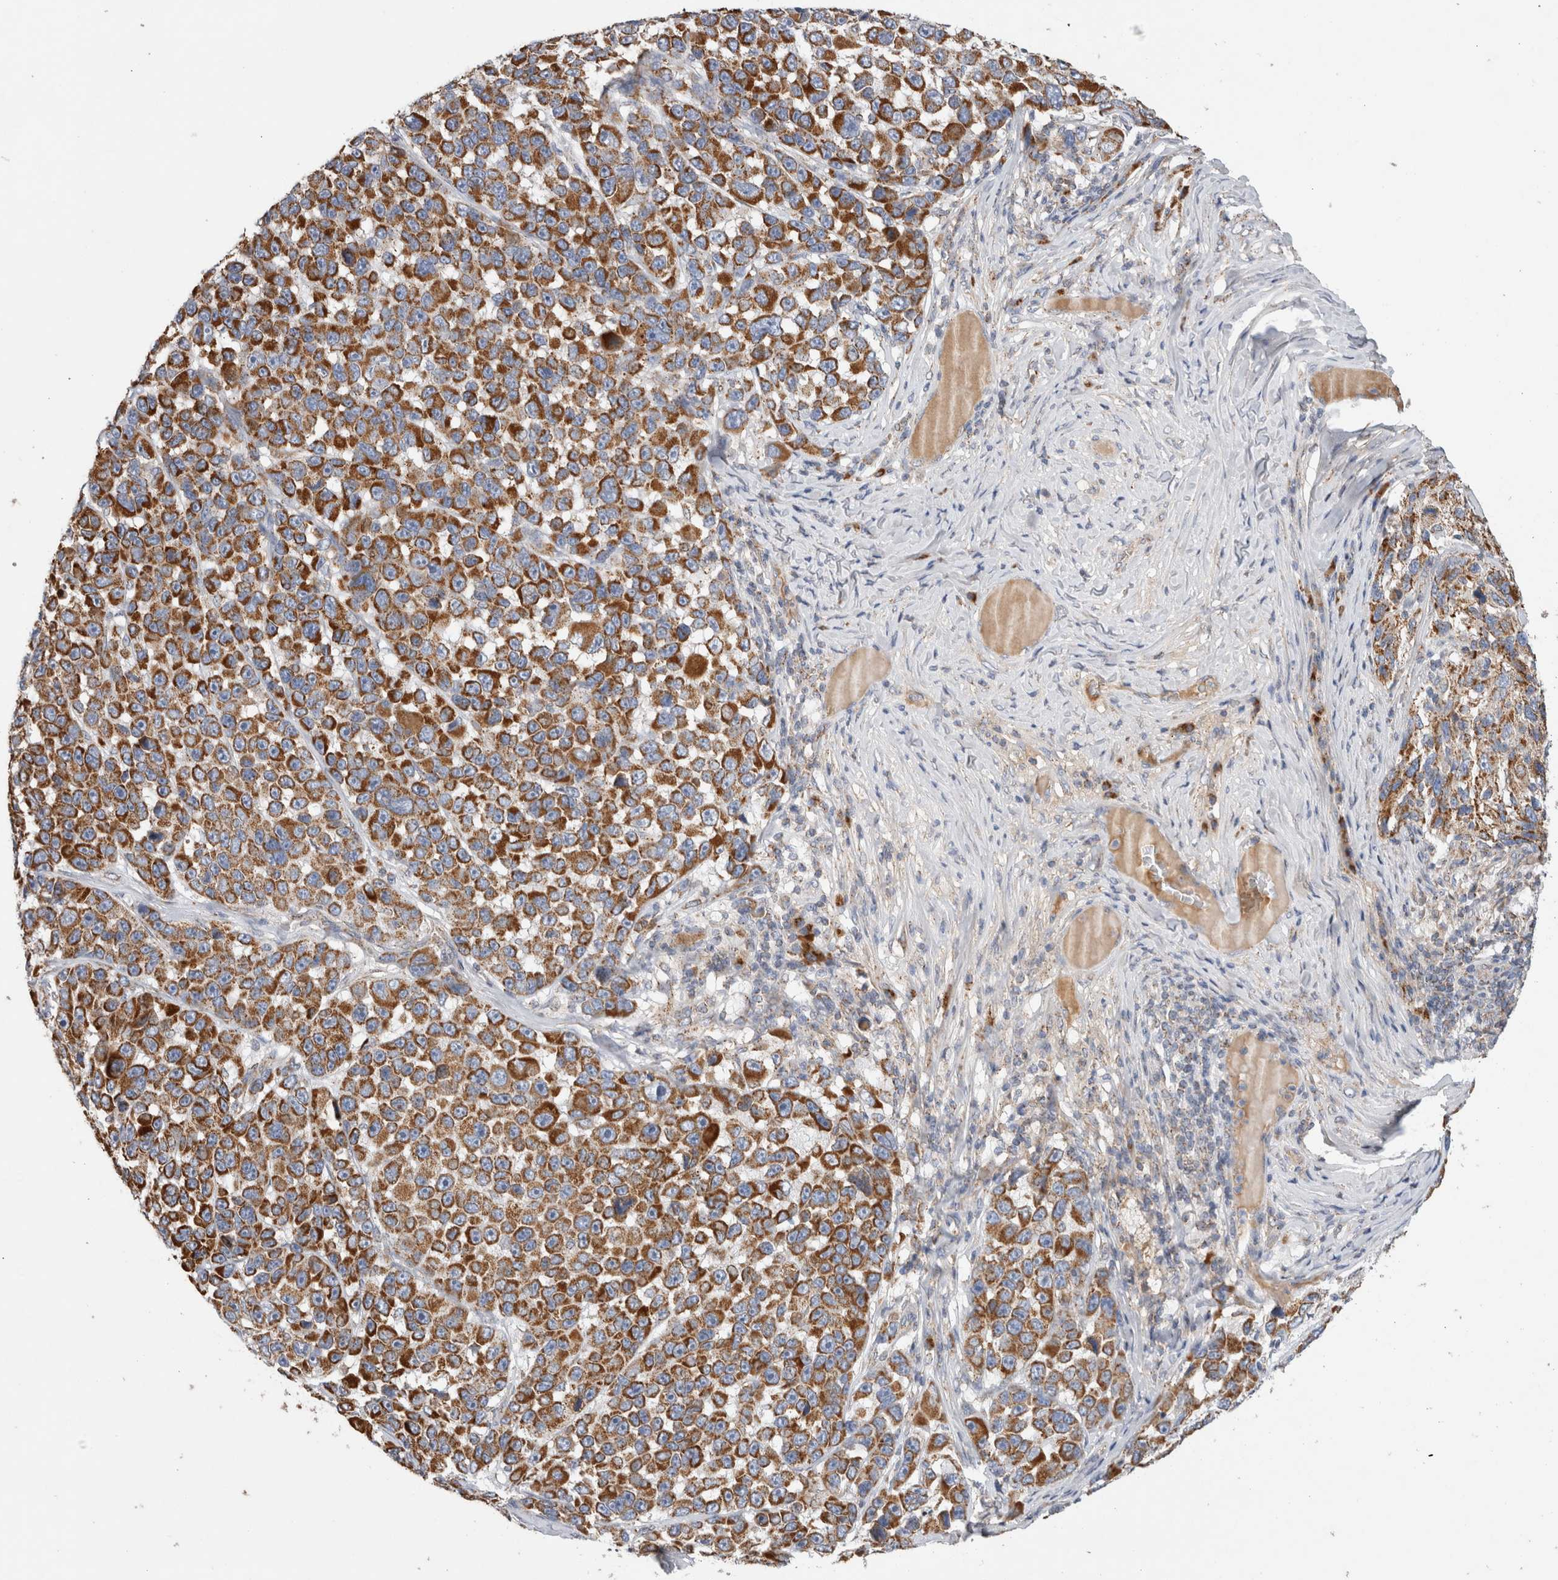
{"staining": {"intensity": "strong", "quantity": ">75%", "location": "cytoplasmic/membranous"}, "tissue": "melanoma", "cell_type": "Tumor cells", "image_type": "cancer", "snomed": [{"axis": "morphology", "description": "Malignant melanoma, NOS"}, {"axis": "topography", "description": "Skin"}], "caption": "Strong cytoplasmic/membranous staining is seen in approximately >75% of tumor cells in malignant melanoma.", "gene": "IARS2", "patient": {"sex": "male", "age": 53}}